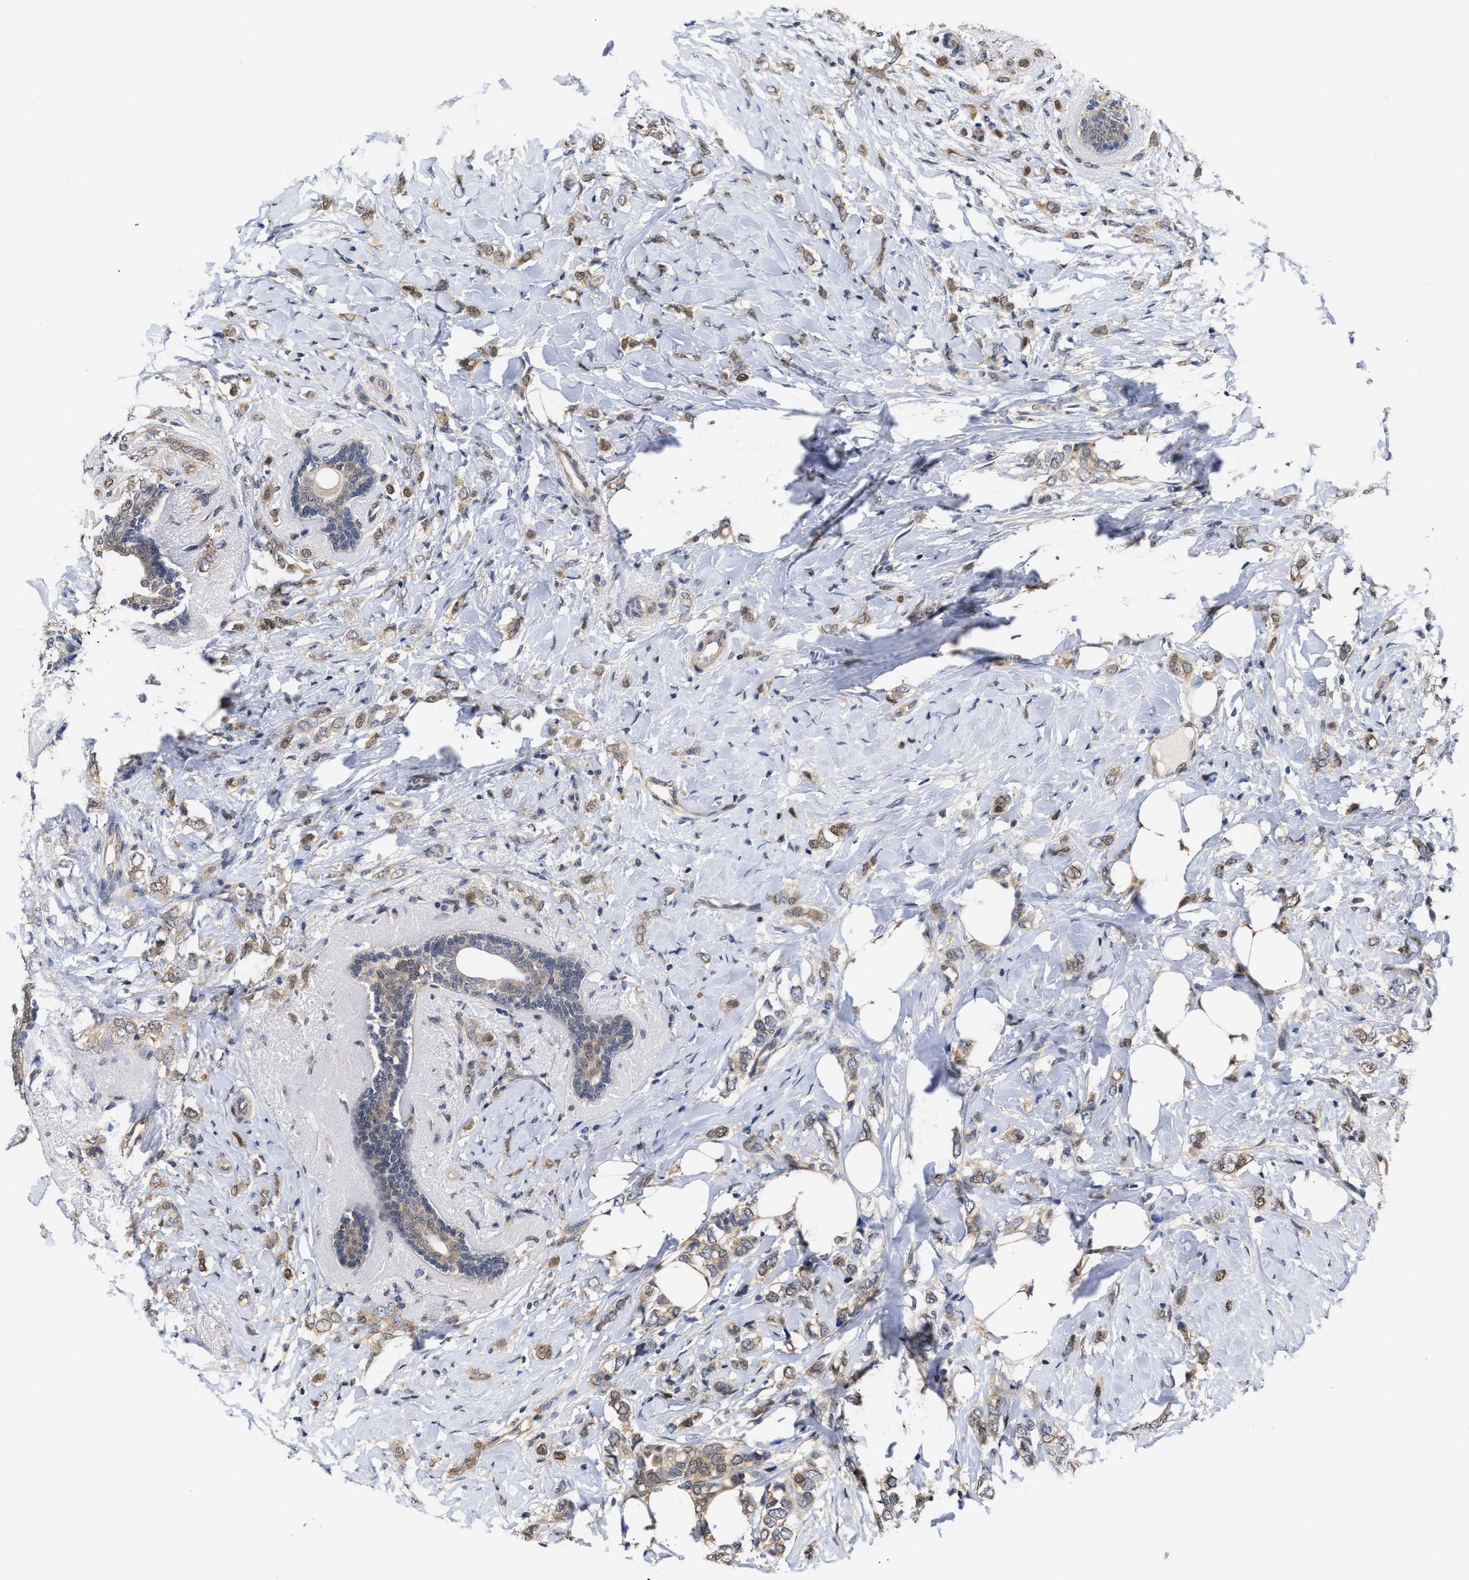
{"staining": {"intensity": "weak", "quantity": ">75%", "location": "cytoplasmic/membranous"}, "tissue": "breast cancer", "cell_type": "Tumor cells", "image_type": "cancer", "snomed": [{"axis": "morphology", "description": "Normal tissue, NOS"}, {"axis": "morphology", "description": "Lobular carcinoma"}, {"axis": "topography", "description": "Breast"}], "caption": "A brown stain labels weak cytoplasmic/membranous expression of a protein in breast cancer (lobular carcinoma) tumor cells.", "gene": "KLHDC1", "patient": {"sex": "female", "age": 47}}